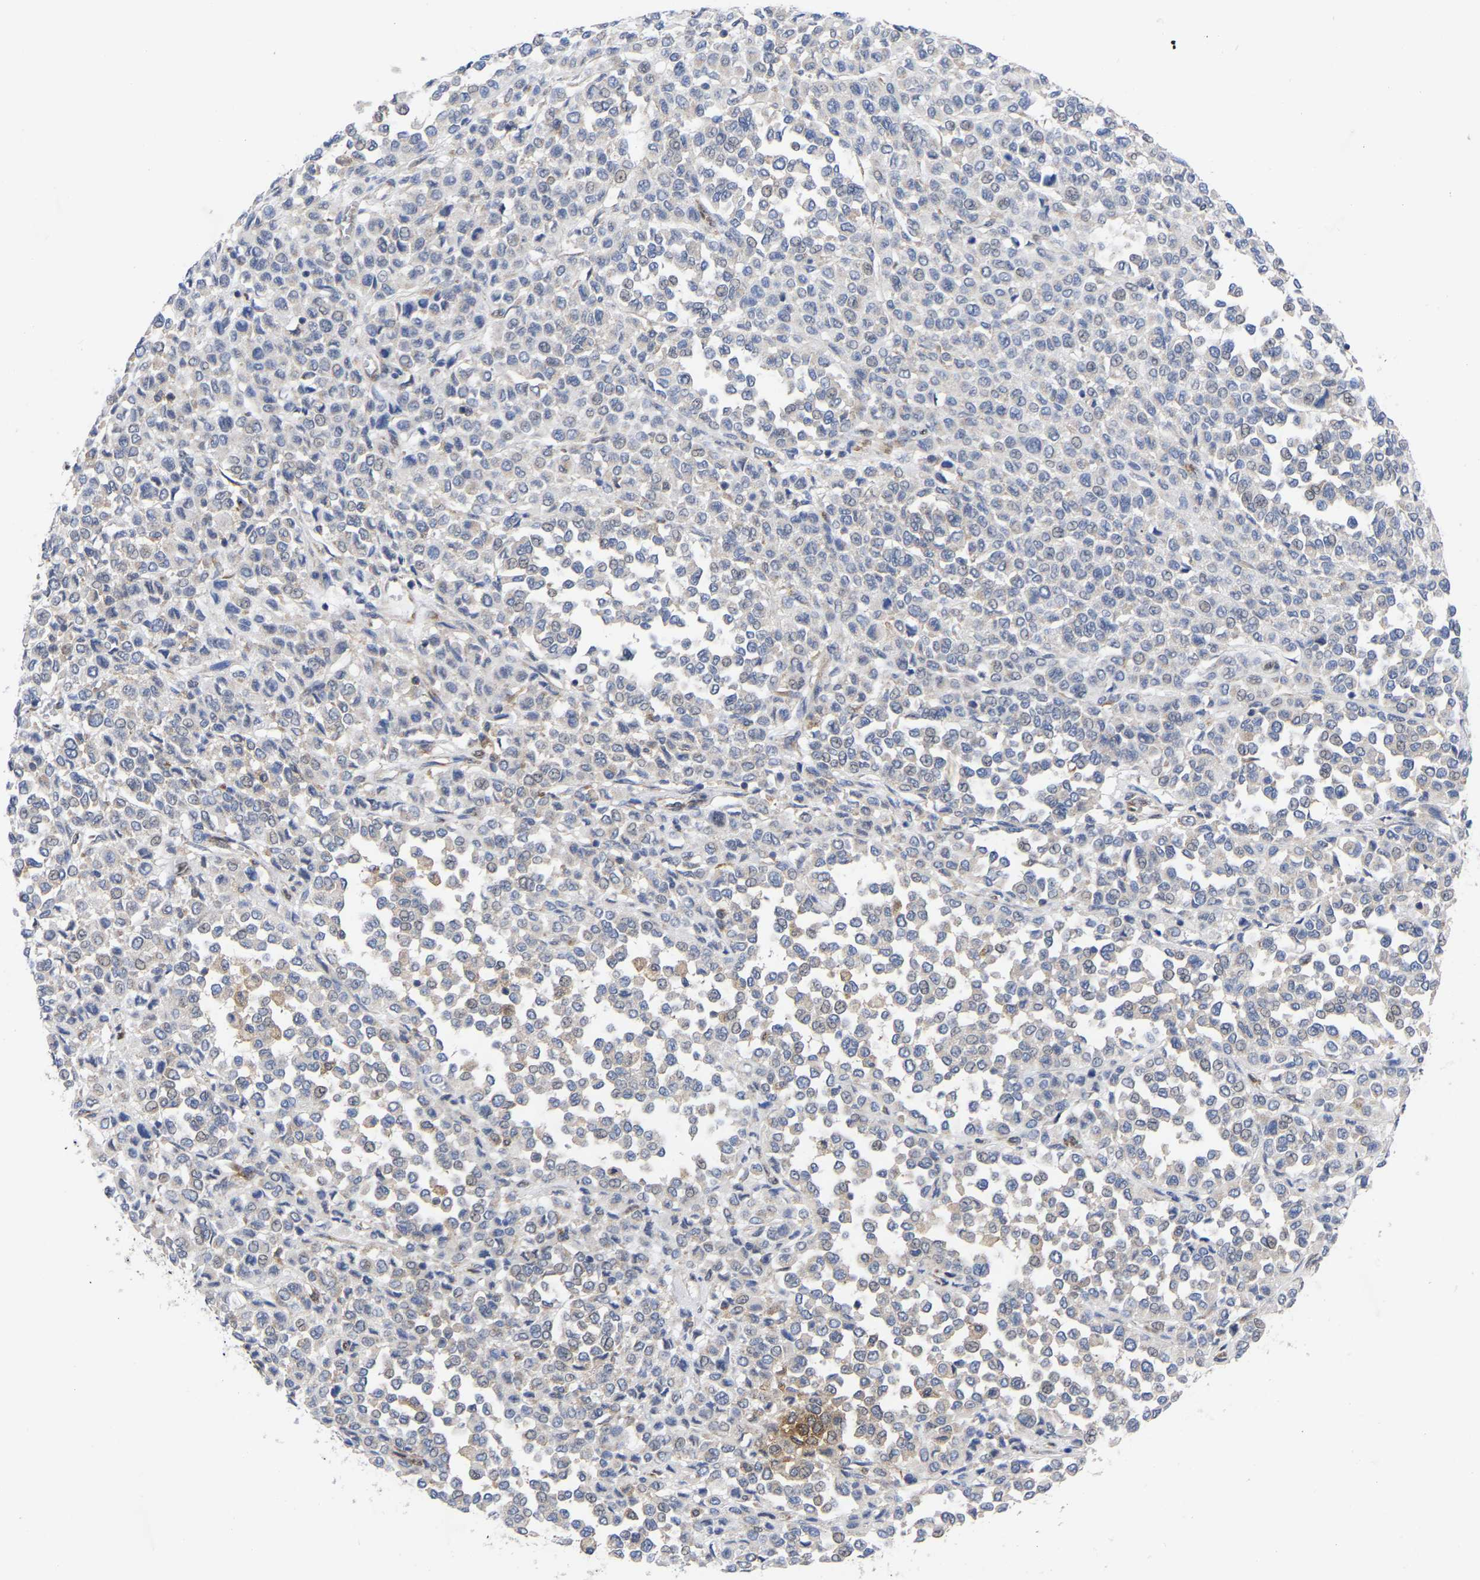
{"staining": {"intensity": "negative", "quantity": "none", "location": "none"}, "tissue": "melanoma", "cell_type": "Tumor cells", "image_type": "cancer", "snomed": [{"axis": "morphology", "description": "Malignant melanoma, Metastatic site"}, {"axis": "topography", "description": "Pancreas"}], "caption": "An immunohistochemistry (IHC) histopathology image of malignant melanoma (metastatic site) is shown. There is no staining in tumor cells of malignant melanoma (metastatic site).", "gene": "TCP1", "patient": {"sex": "female", "age": 30}}